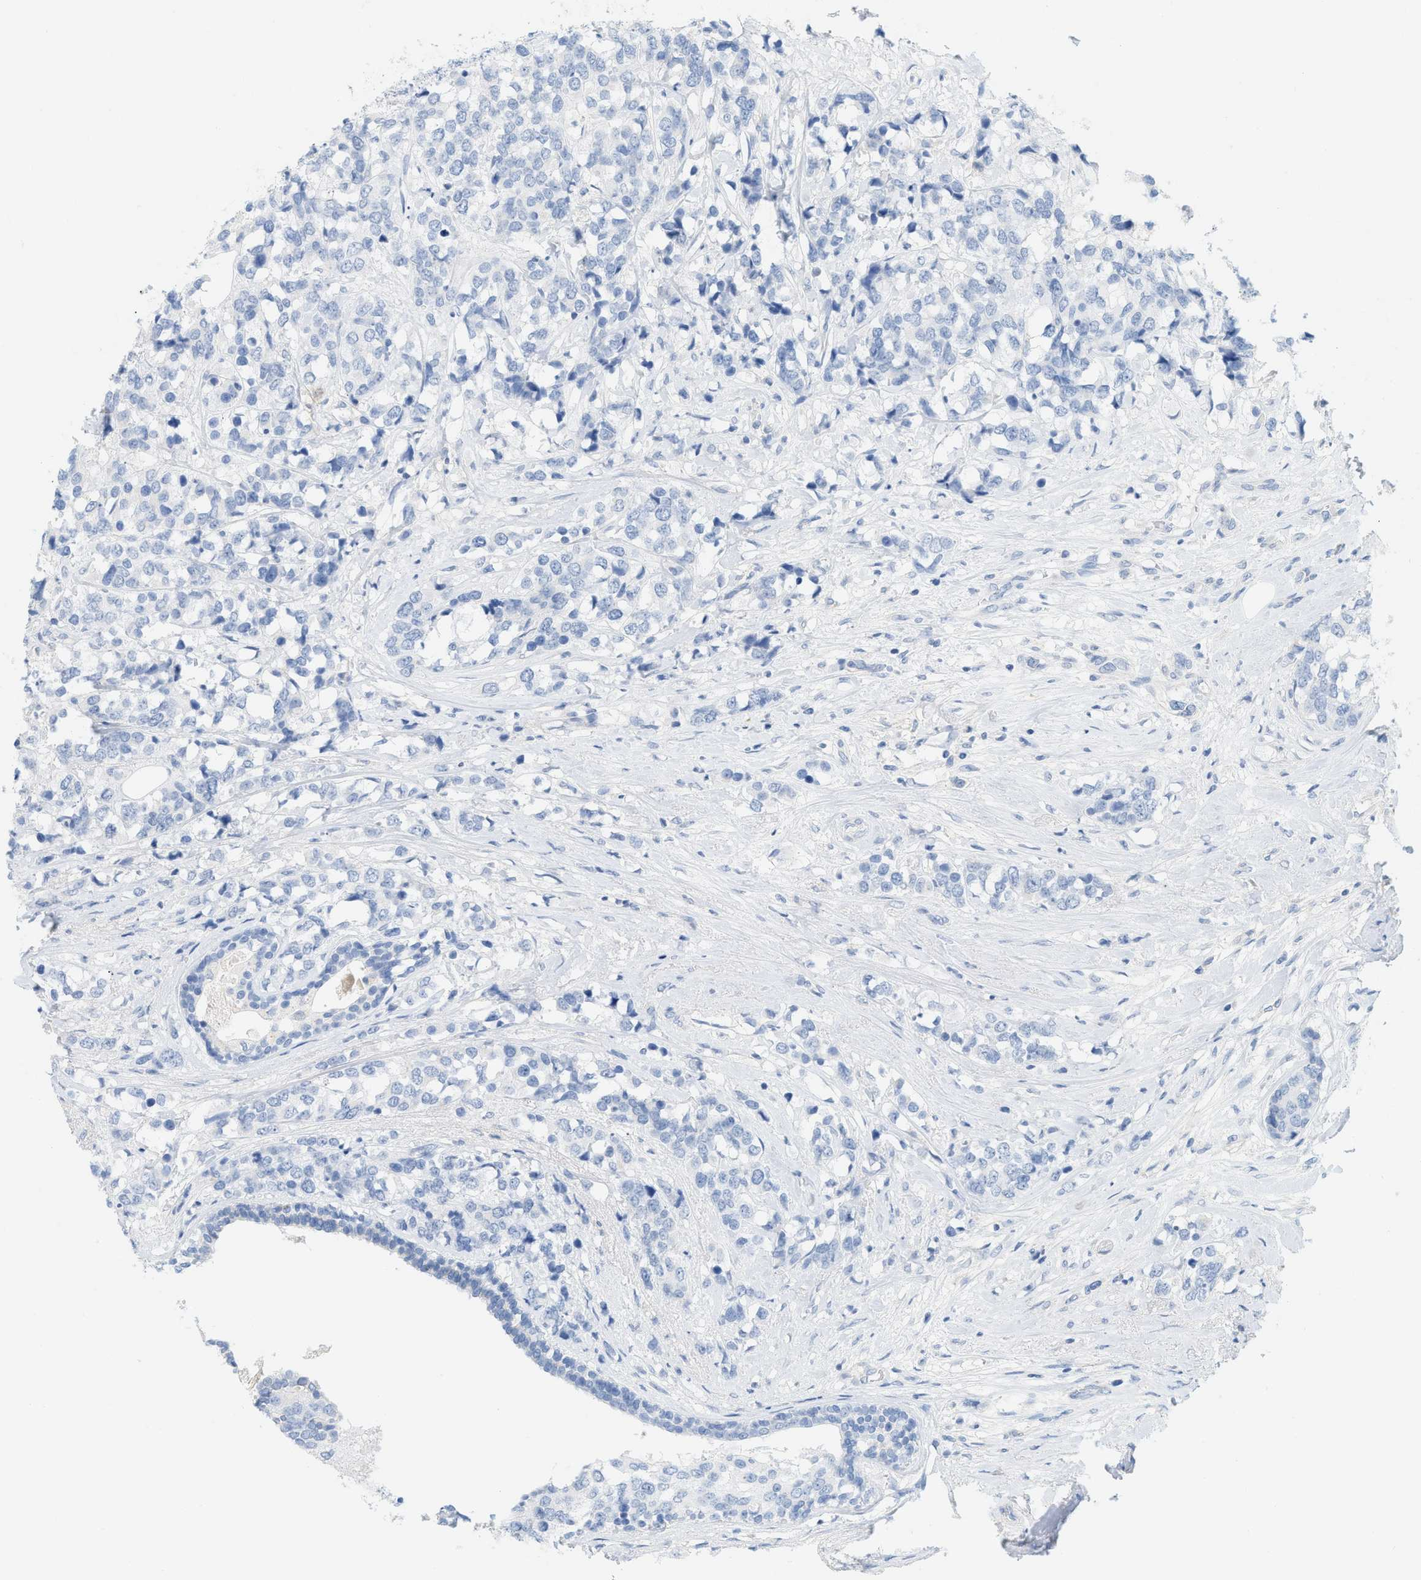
{"staining": {"intensity": "negative", "quantity": "none", "location": "none"}, "tissue": "breast cancer", "cell_type": "Tumor cells", "image_type": "cancer", "snomed": [{"axis": "morphology", "description": "Lobular carcinoma"}, {"axis": "topography", "description": "Breast"}], "caption": "DAB immunohistochemical staining of human breast cancer shows no significant positivity in tumor cells. (DAB immunohistochemistry, high magnification).", "gene": "PAPPA", "patient": {"sex": "female", "age": 59}}